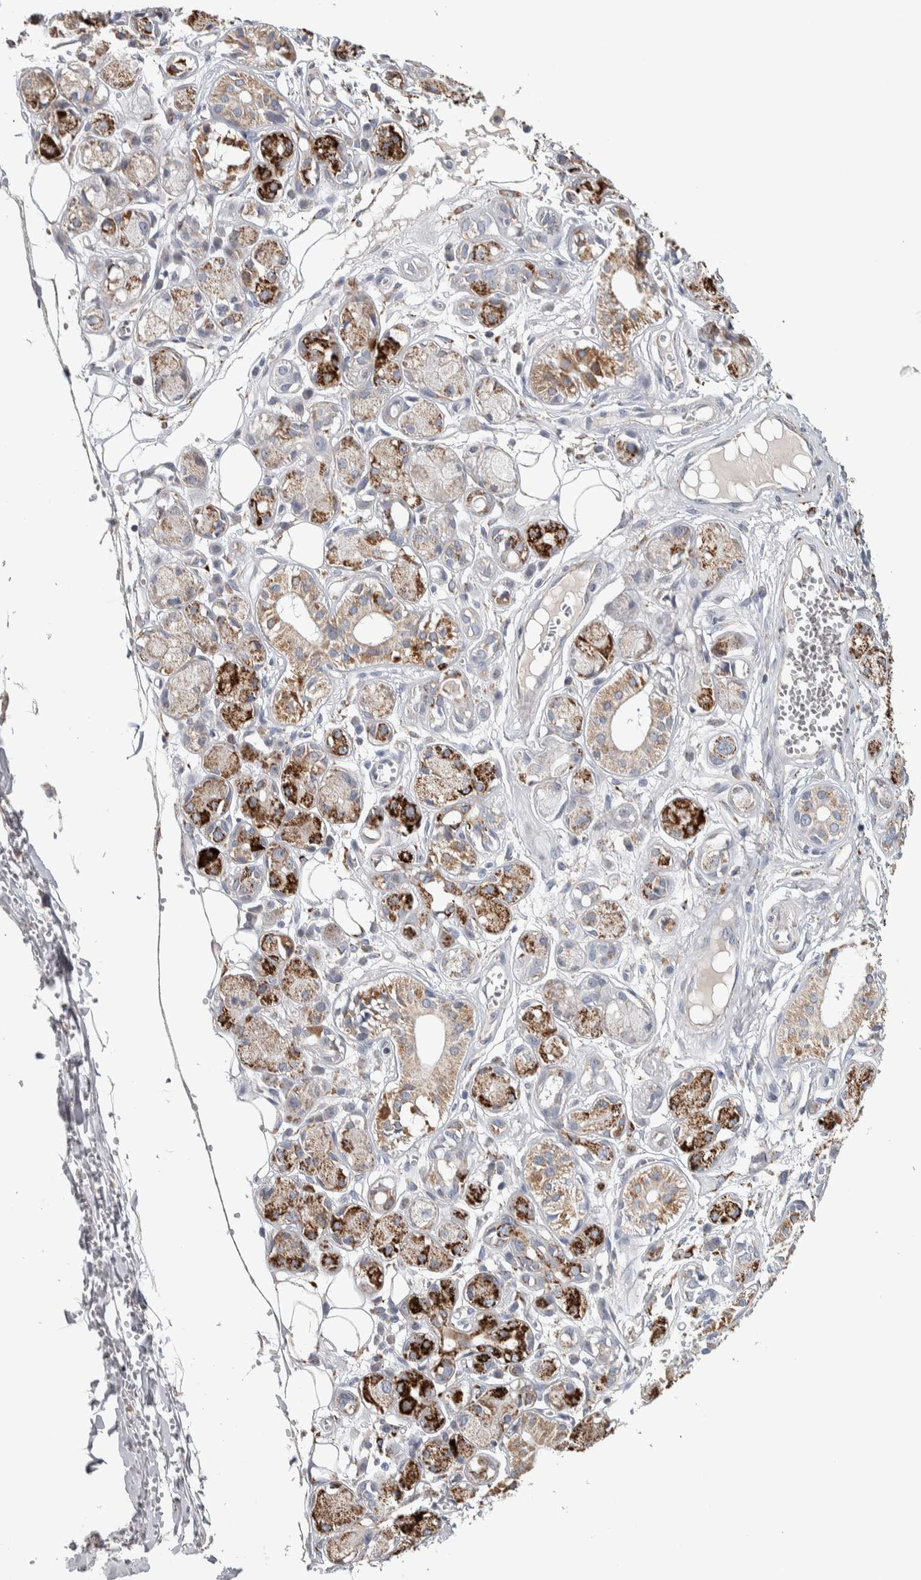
{"staining": {"intensity": "weak", "quantity": ">75%", "location": "cytoplasmic/membranous"}, "tissue": "adipose tissue", "cell_type": "Adipocytes", "image_type": "normal", "snomed": [{"axis": "morphology", "description": "Normal tissue, NOS"}, {"axis": "morphology", "description": "Inflammation, NOS"}, {"axis": "topography", "description": "Salivary gland"}, {"axis": "topography", "description": "Peripheral nerve tissue"}], "caption": "Adipose tissue was stained to show a protein in brown. There is low levels of weak cytoplasmic/membranous positivity in approximately >75% of adipocytes.", "gene": "FAM78A", "patient": {"sex": "female", "age": 75}}